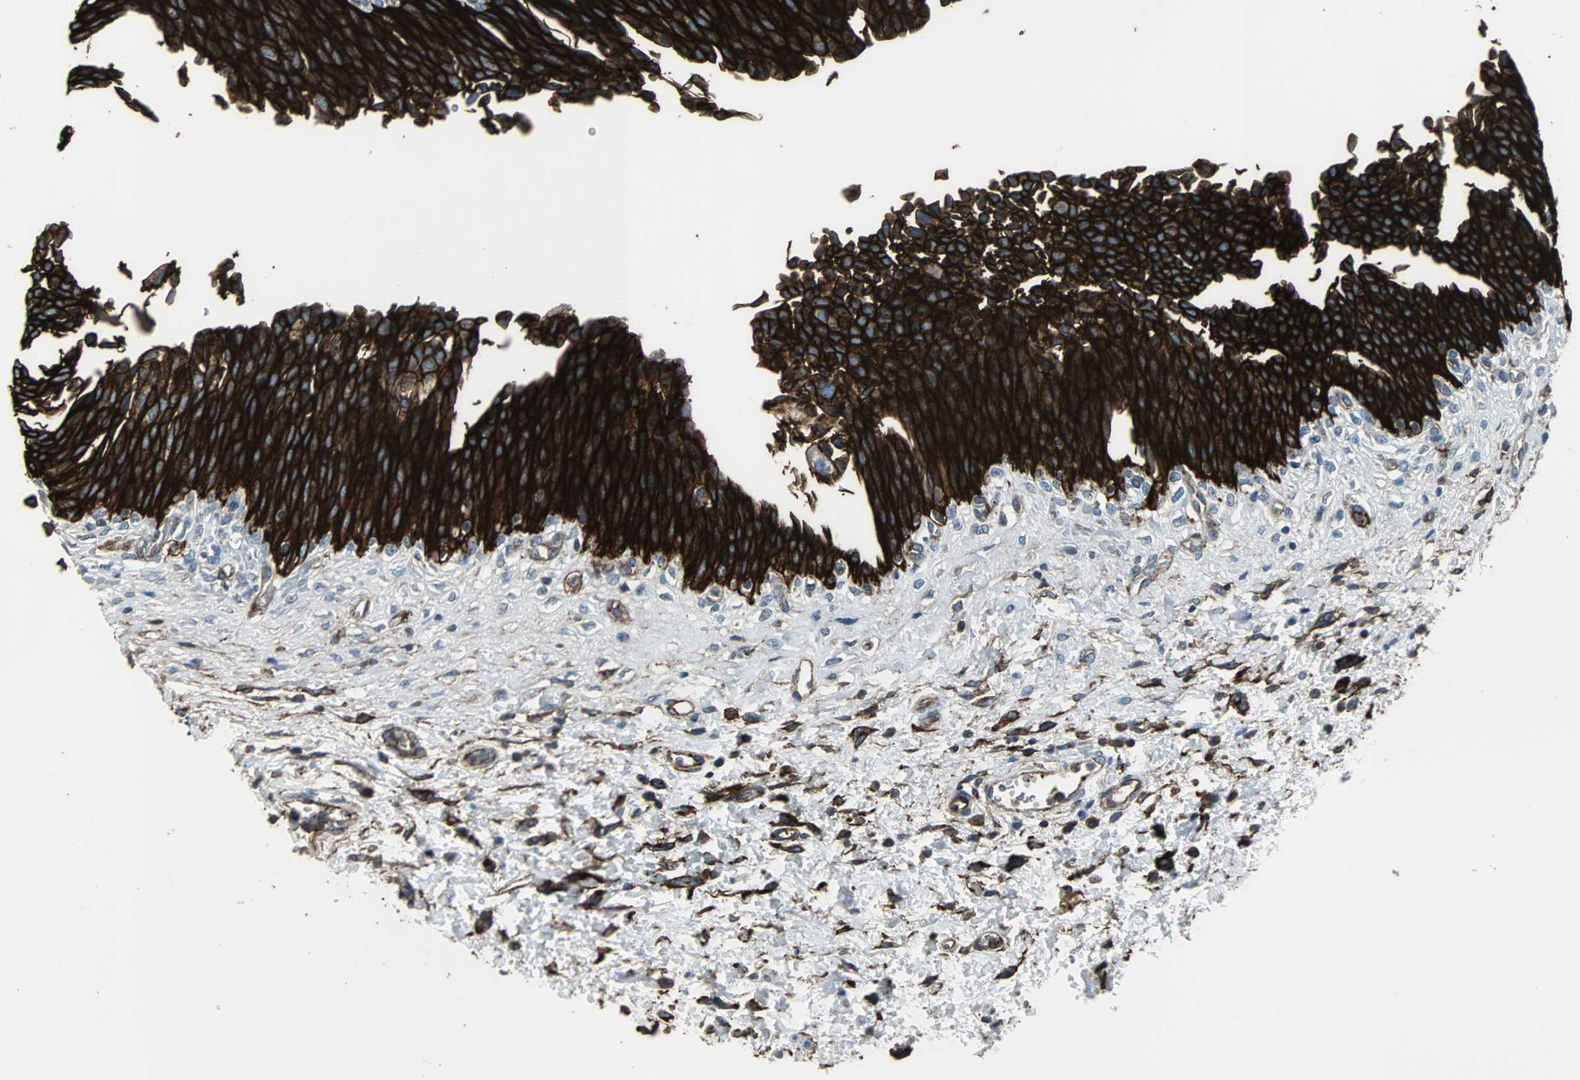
{"staining": {"intensity": "strong", "quantity": ">75%", "location": "cytoplasmic/membranous"}, "tissue": "urinary bladder", "cell_type": "Urothelial cells", "image_type": "normal", "snomed": [{"axis": "morphology", "description": "Normal tissue, NOS"}, {"axis": "morphology", "description": "Dysplasia, NOS"}, {"axis": "topography", "description": "Urinary bladder"}], "caption": "The image reveals immunohistochemical staining of benign urinary bladder. There is strong cytoplasmic/membranous positivity is appreciated in about >75% of urothelial cells.", "gene": "F11R", "patient": {"sex": "male", "age": 35}}